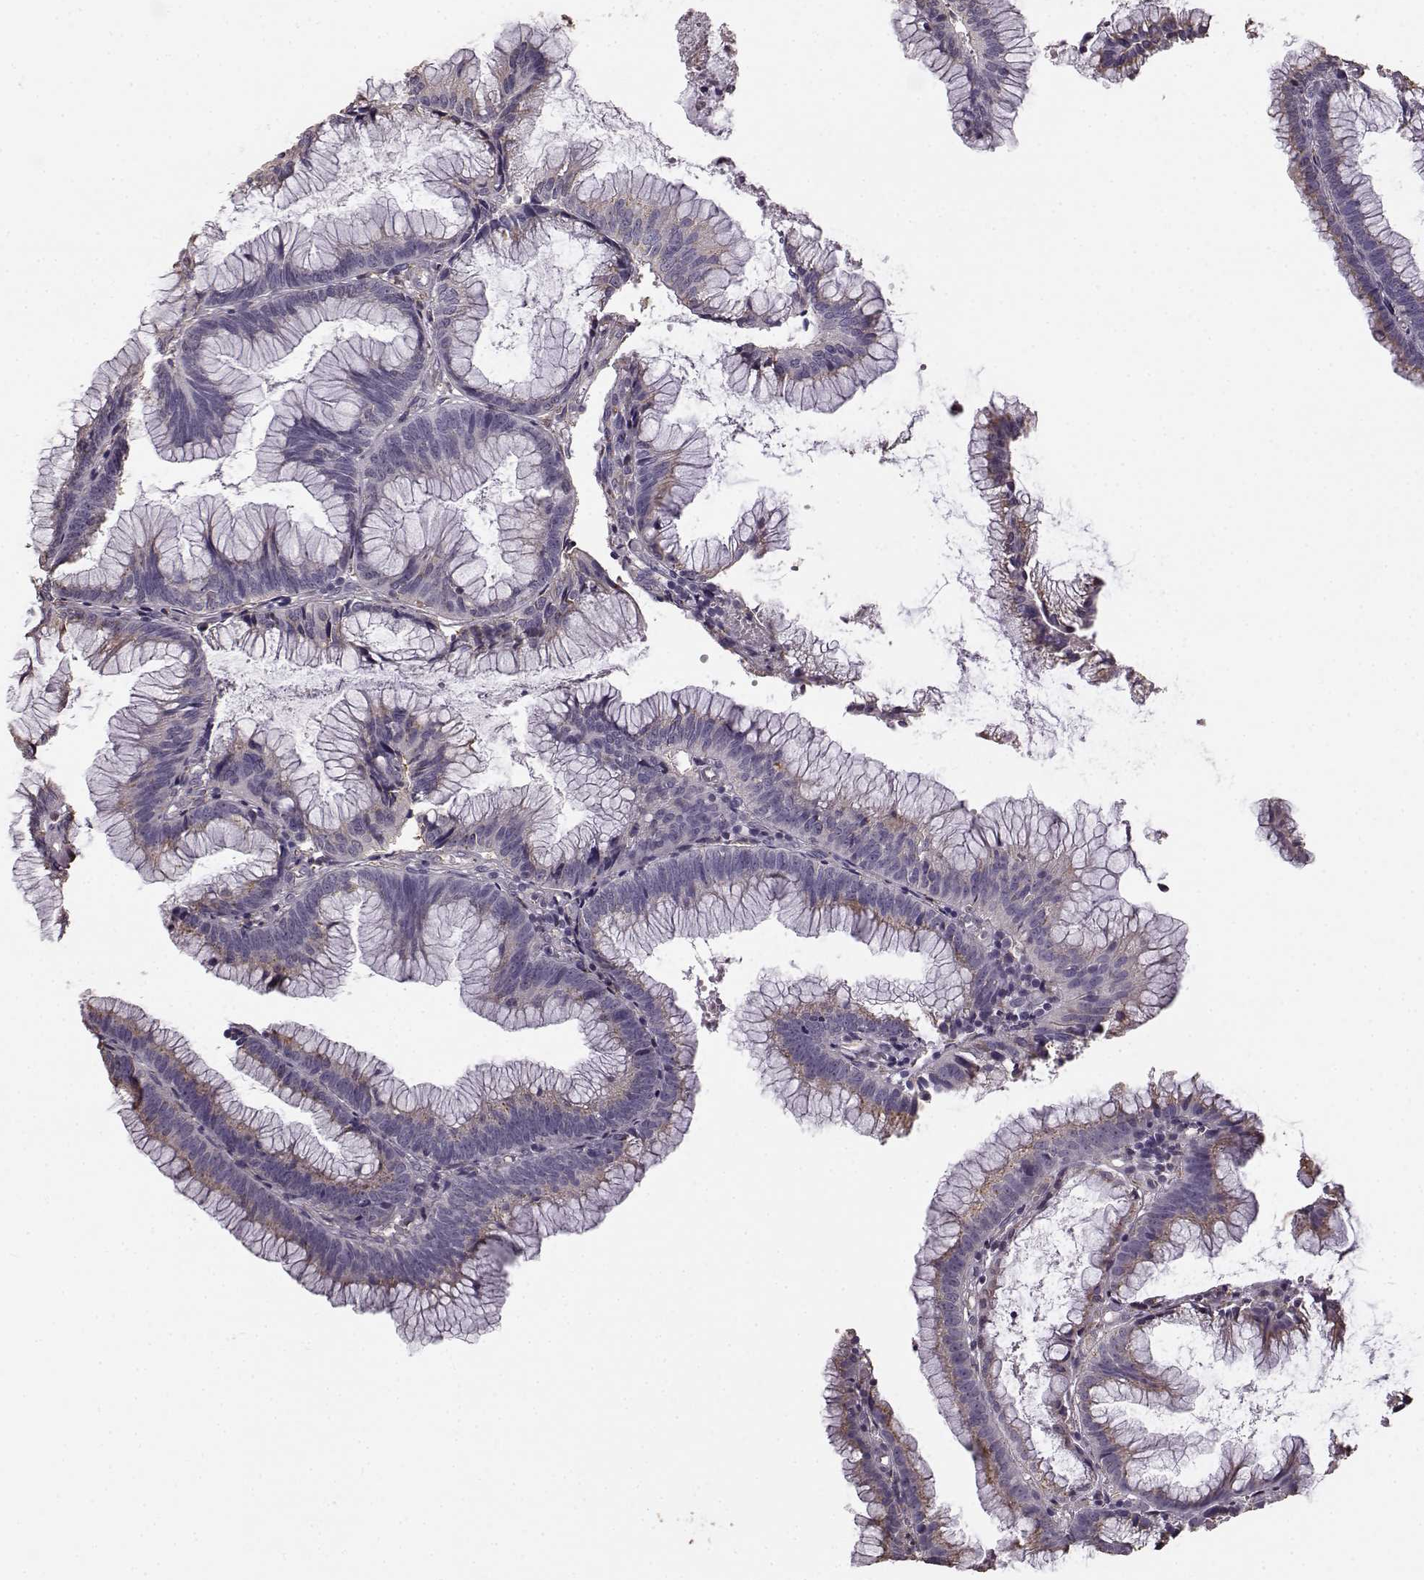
{"staining": {"intensity": "weak", "quantity": "25%-75%", "location": "cytoplasmic/membranous"}, "tissue": "colorectal cancer", "cell_type": "Tumor cells", "image_type": "cancer", "snomed": [{"axis": "morphology", "description": "Adenocarcinoma, NOS"}, {"axis": "topography", "description": "Colon"}], "caption": "Tumor cells exhibit low levels of weak cytoplasmic/membranous expression in about 25%-75% of cells in human colorectal adenocarcinoma. Using DAB (brown) and hematoxylin (blue) stains, captured at high magnification using brightfield microscopy.", "gene": "GABRG3", "patient": {"sex": "female", "age": 78}}